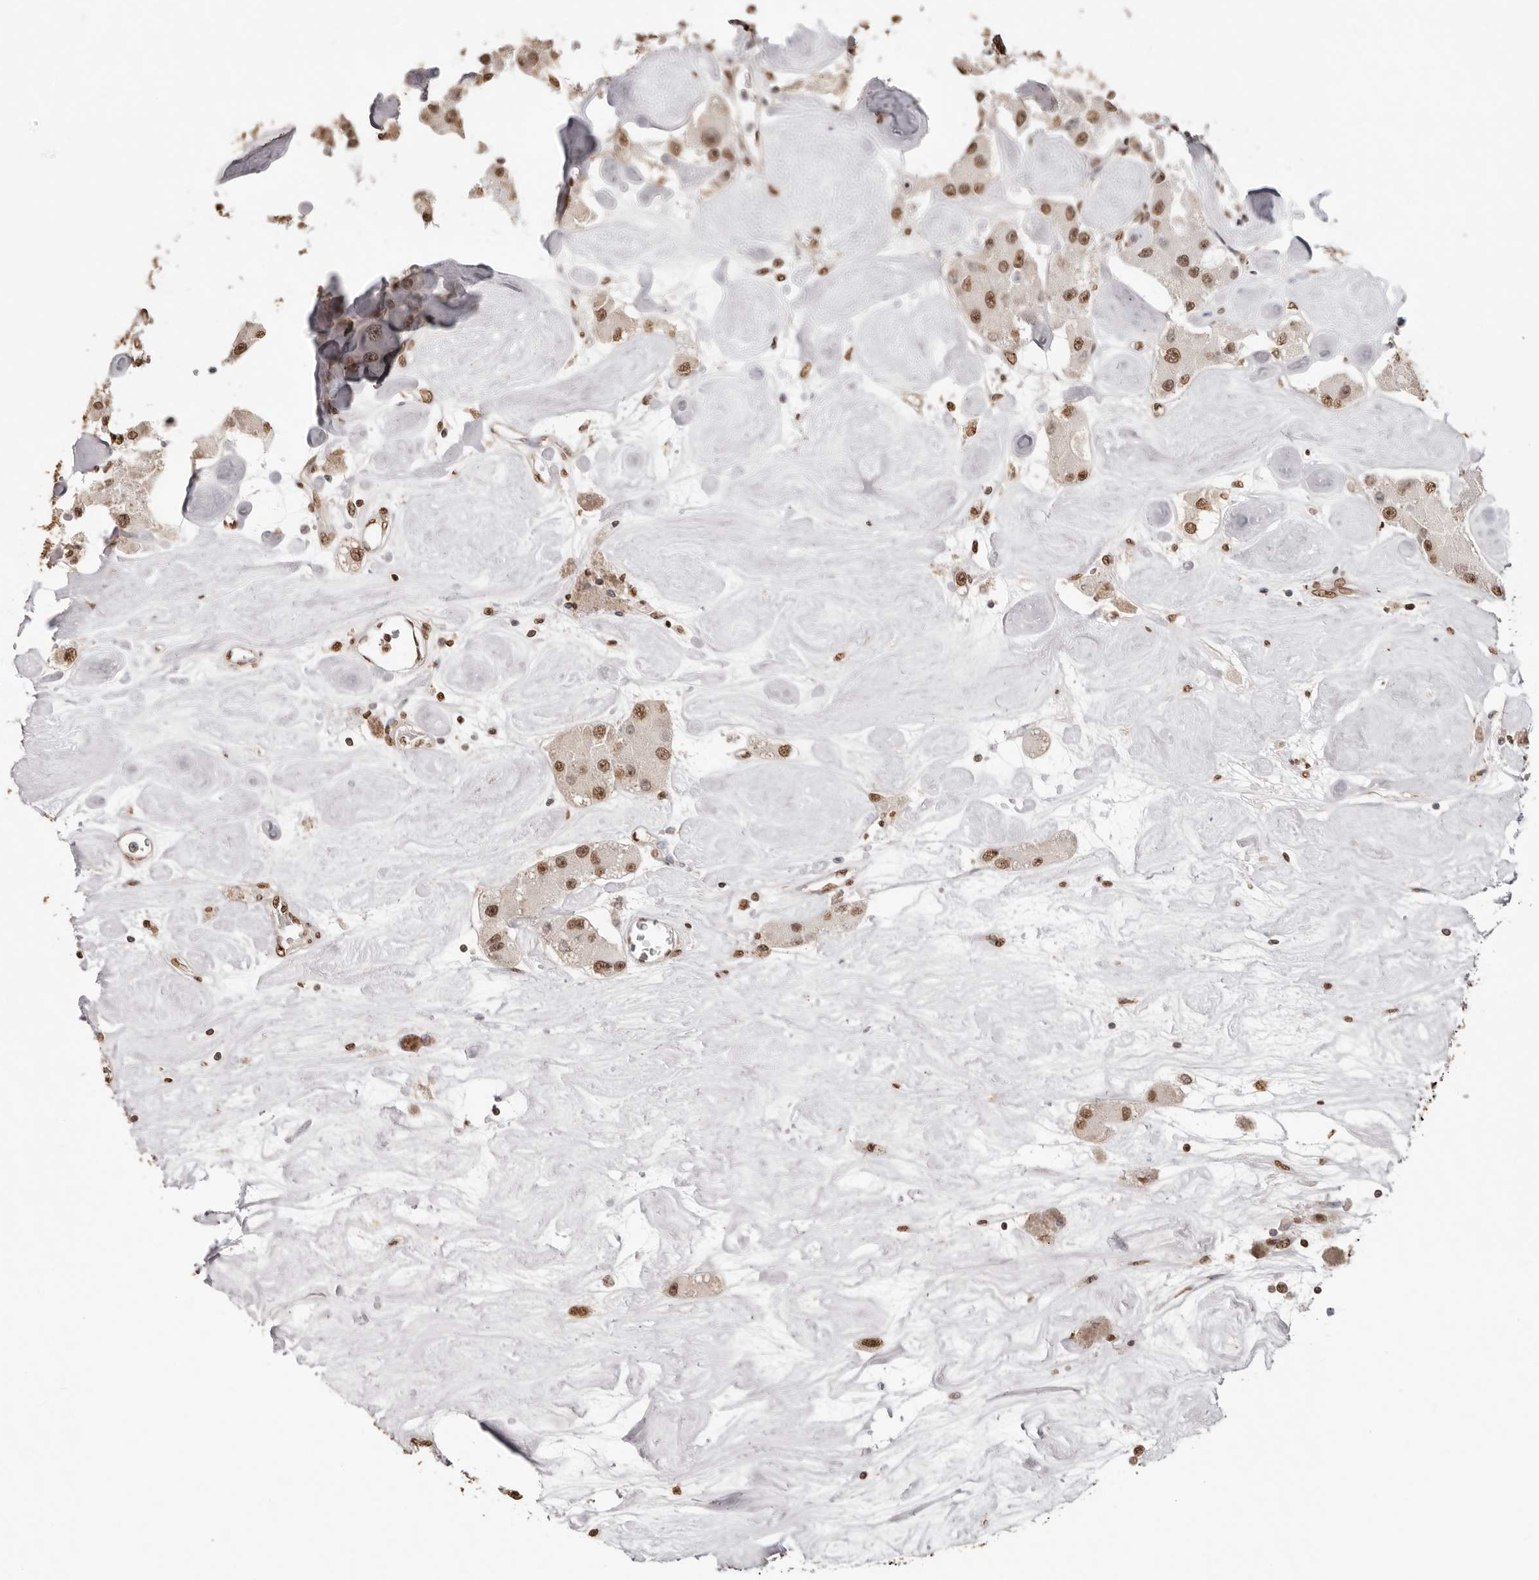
{"staining": {"intensity": "moderate", "quantity": ">75%", "location": "nuclear"}, "tissue": "carcinoid", "cell_type": "Tumor cells", "image_type": "cancer", "snomed": [{"axis": "morphology", "description": "Carcinoid, malignant, NOS"}, {"axis": "topography", "description": "Pancreas"}], "caption": "The photomicrograph shows immunohistochemical staining of carcinoid (malignant). There is moderate nuclear expression is present in about >75% of tumor cells.", "gene": "OLIG3", "patient": {"sex": "male", "age": 41}}